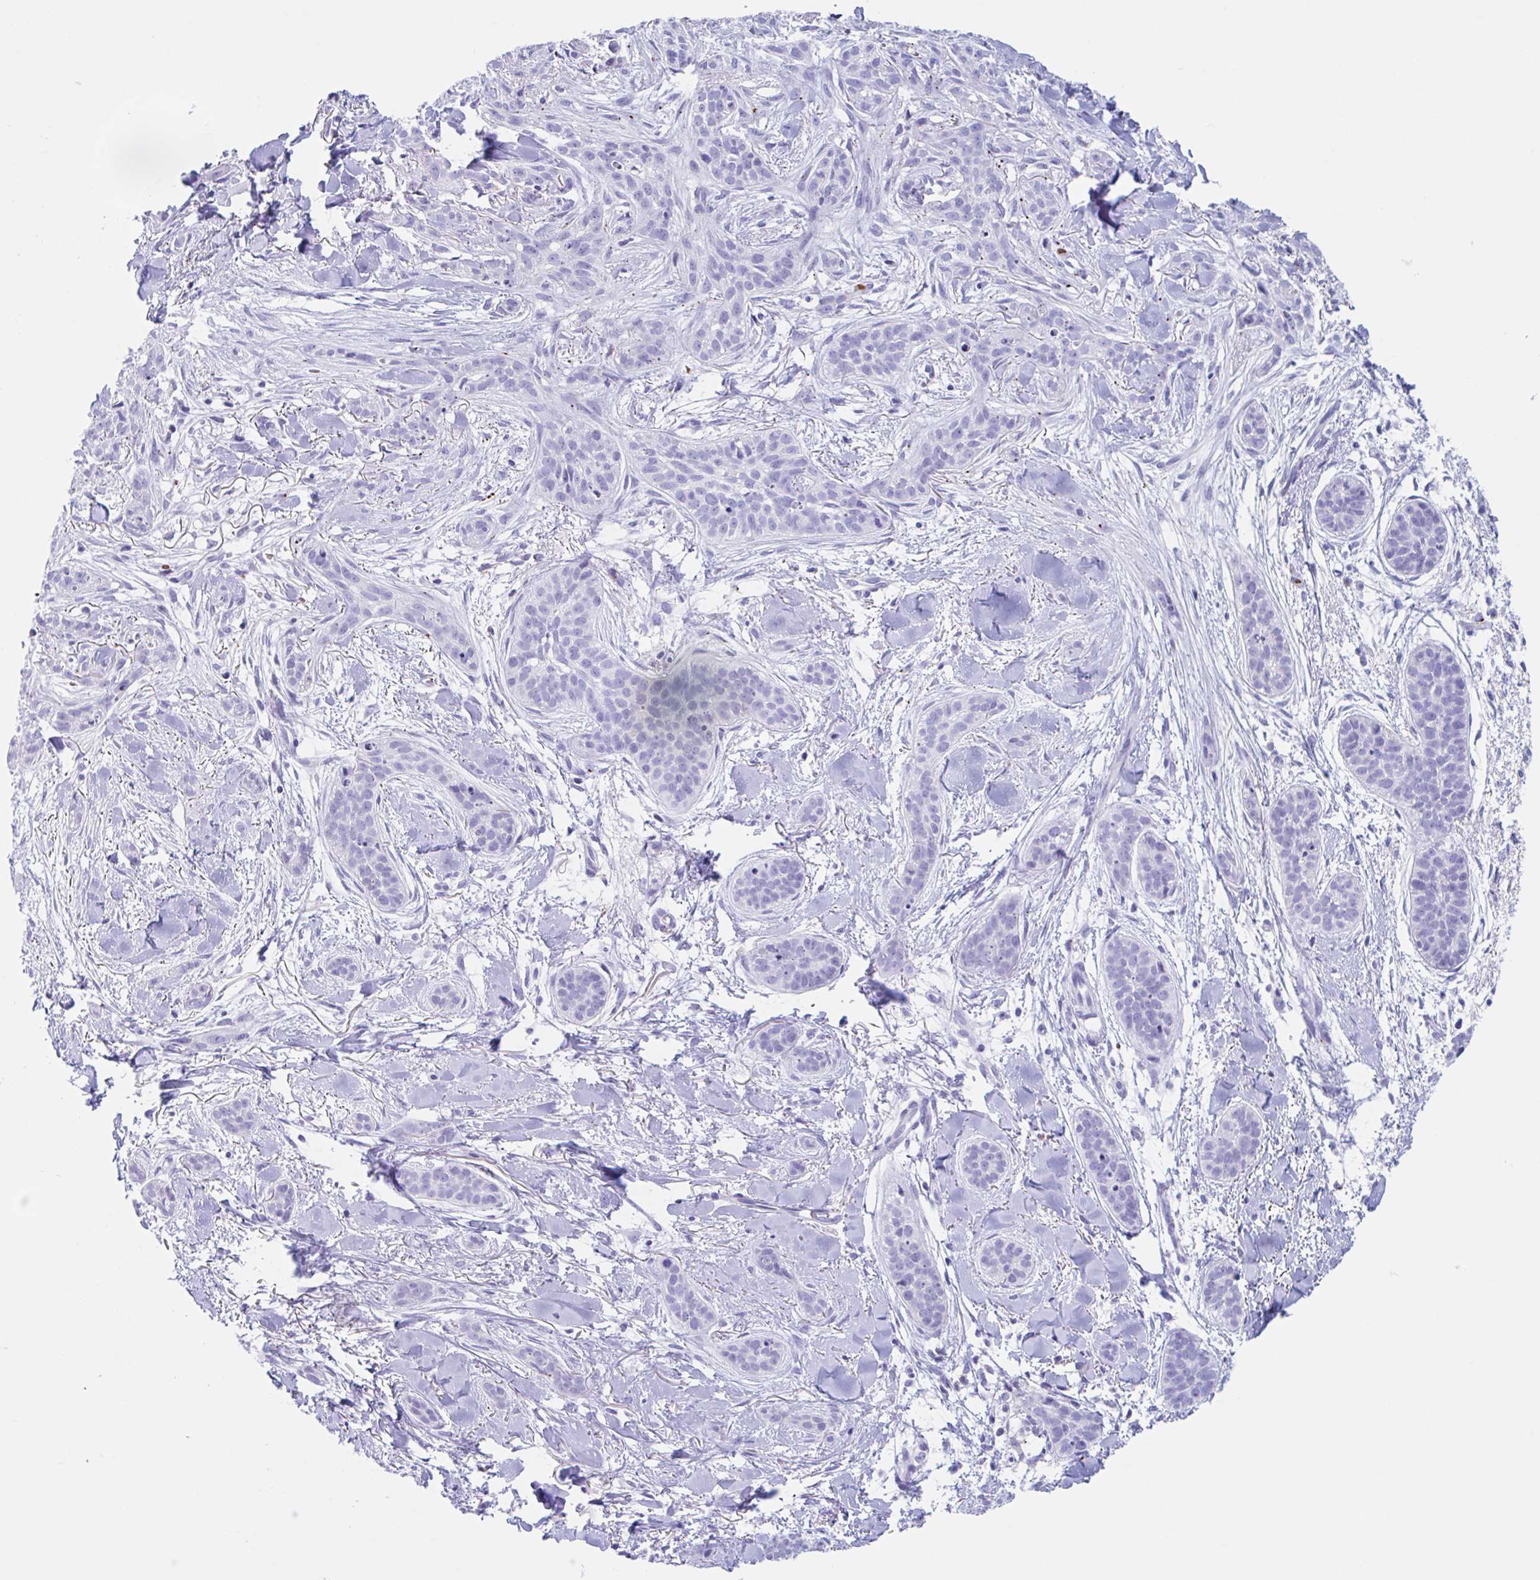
{"staining": {"intensity": "negative", "quantity": "none", "location": "none"}, "tissue": "skin cancer", "cell_type": "Tumor cells", "image_type": "cancer", "snomed": [{"axis": "morphology", "description": "Basal cell carcinoma"}, {"axis": "topography", "description": "Skin"}], "caption": "Photomicrograph shows no significant protein positivity in tumor cells of skin cancer (basal cell carcinoma).", "gene": "ANKRD9", "patient": {"sex": "male", "age": 52}}